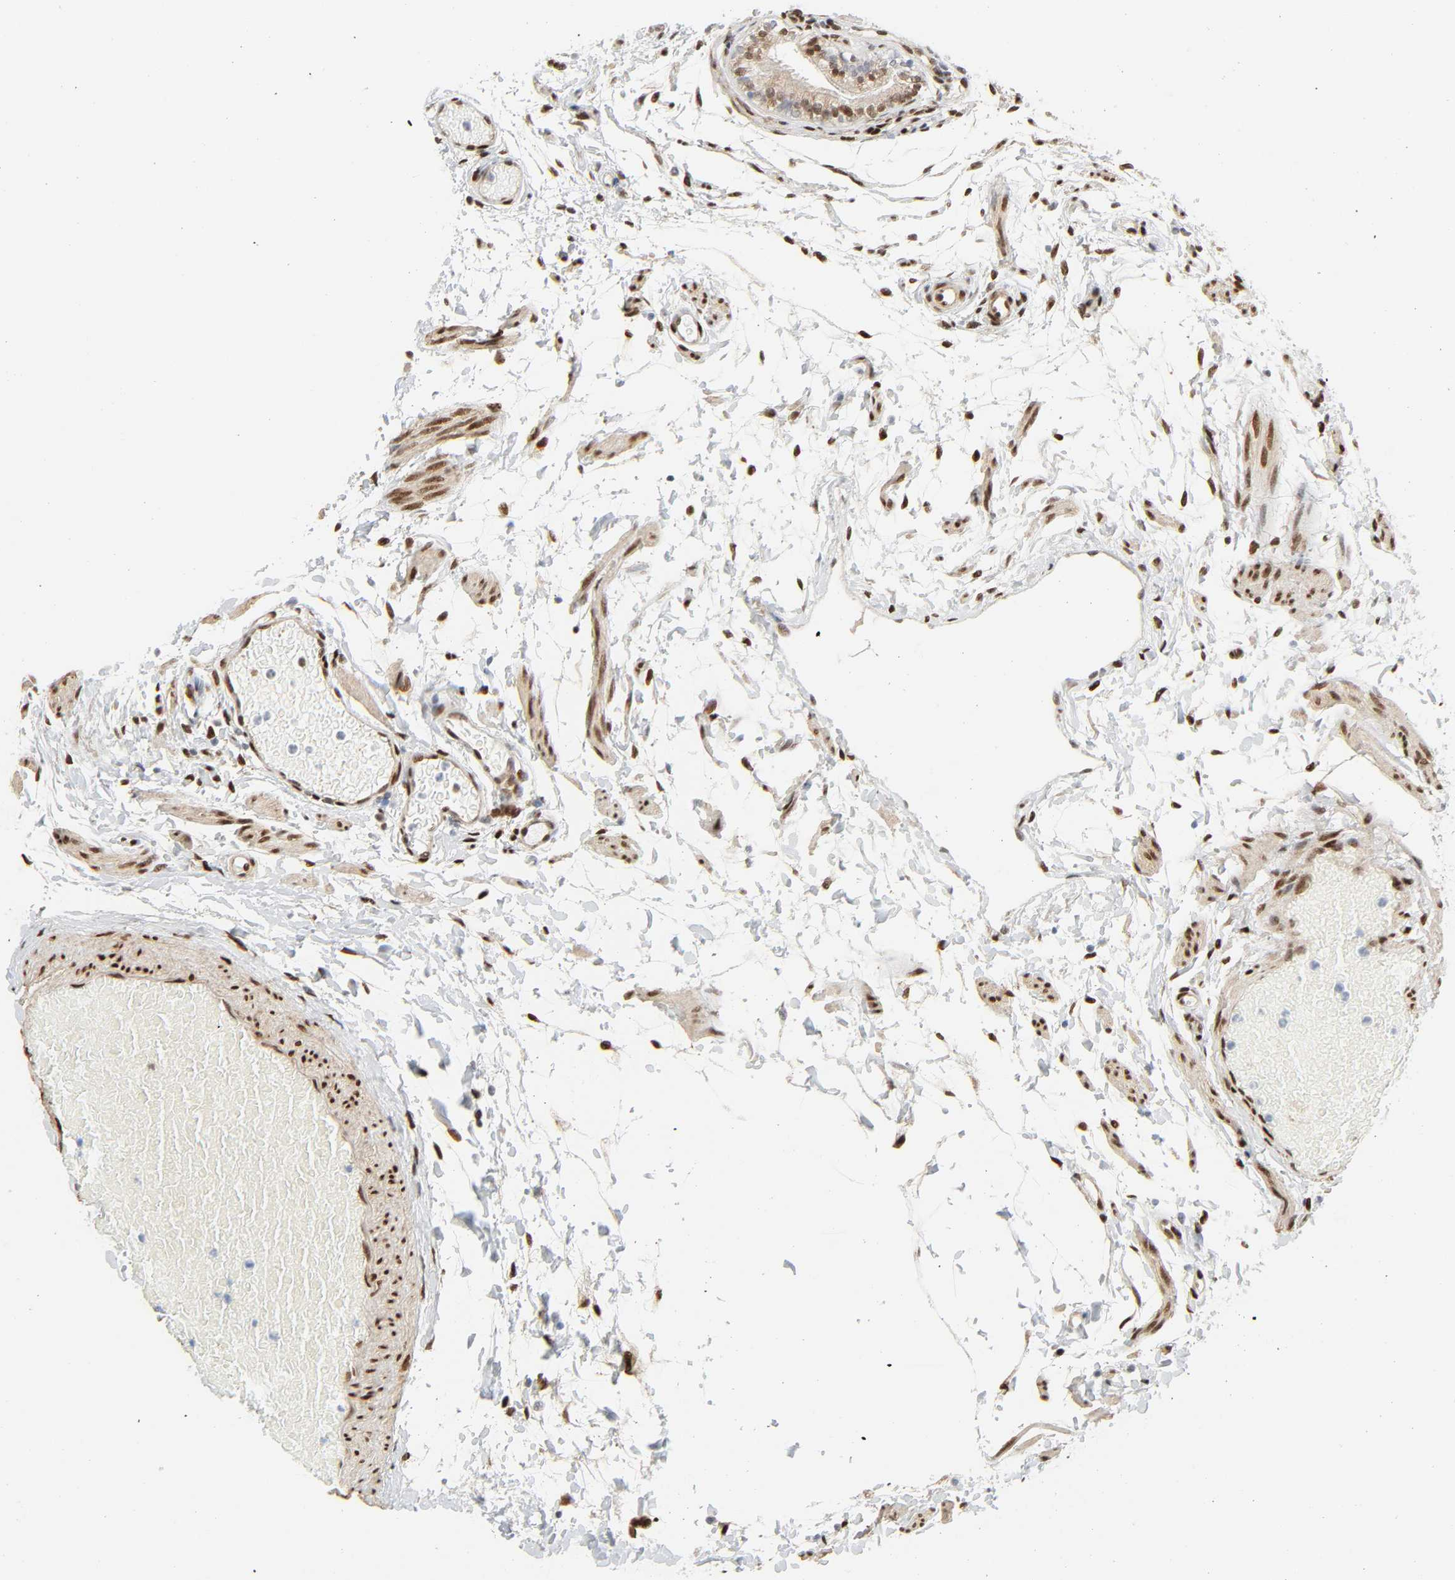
{"staining": {"intensity": "moderate", "quantity": ">75%", "location": "cytoplasmic/membranous,nuclear"}, "tissue": "fallopian tube", "cell_type": "Glandular cells", "image_type": "normal", "snomed": [{"axis": "morphology", "description": "Normal tissue, NOS"}, {"axis": "morphology", "description": "Dermoid, NOS"}, {"axis": "topography", "description": "Fallopian tube"}], "caption": "This histopathology image shows immunohistochemistry (IHC) staining of normal human fallopian tube, with medium moderate cytoplasmic/membranous,nuclear positivity in approximately >75% of glandular cells.", "gene": "ZBTB16", "patient": {"sex": "female", "age": 33}}